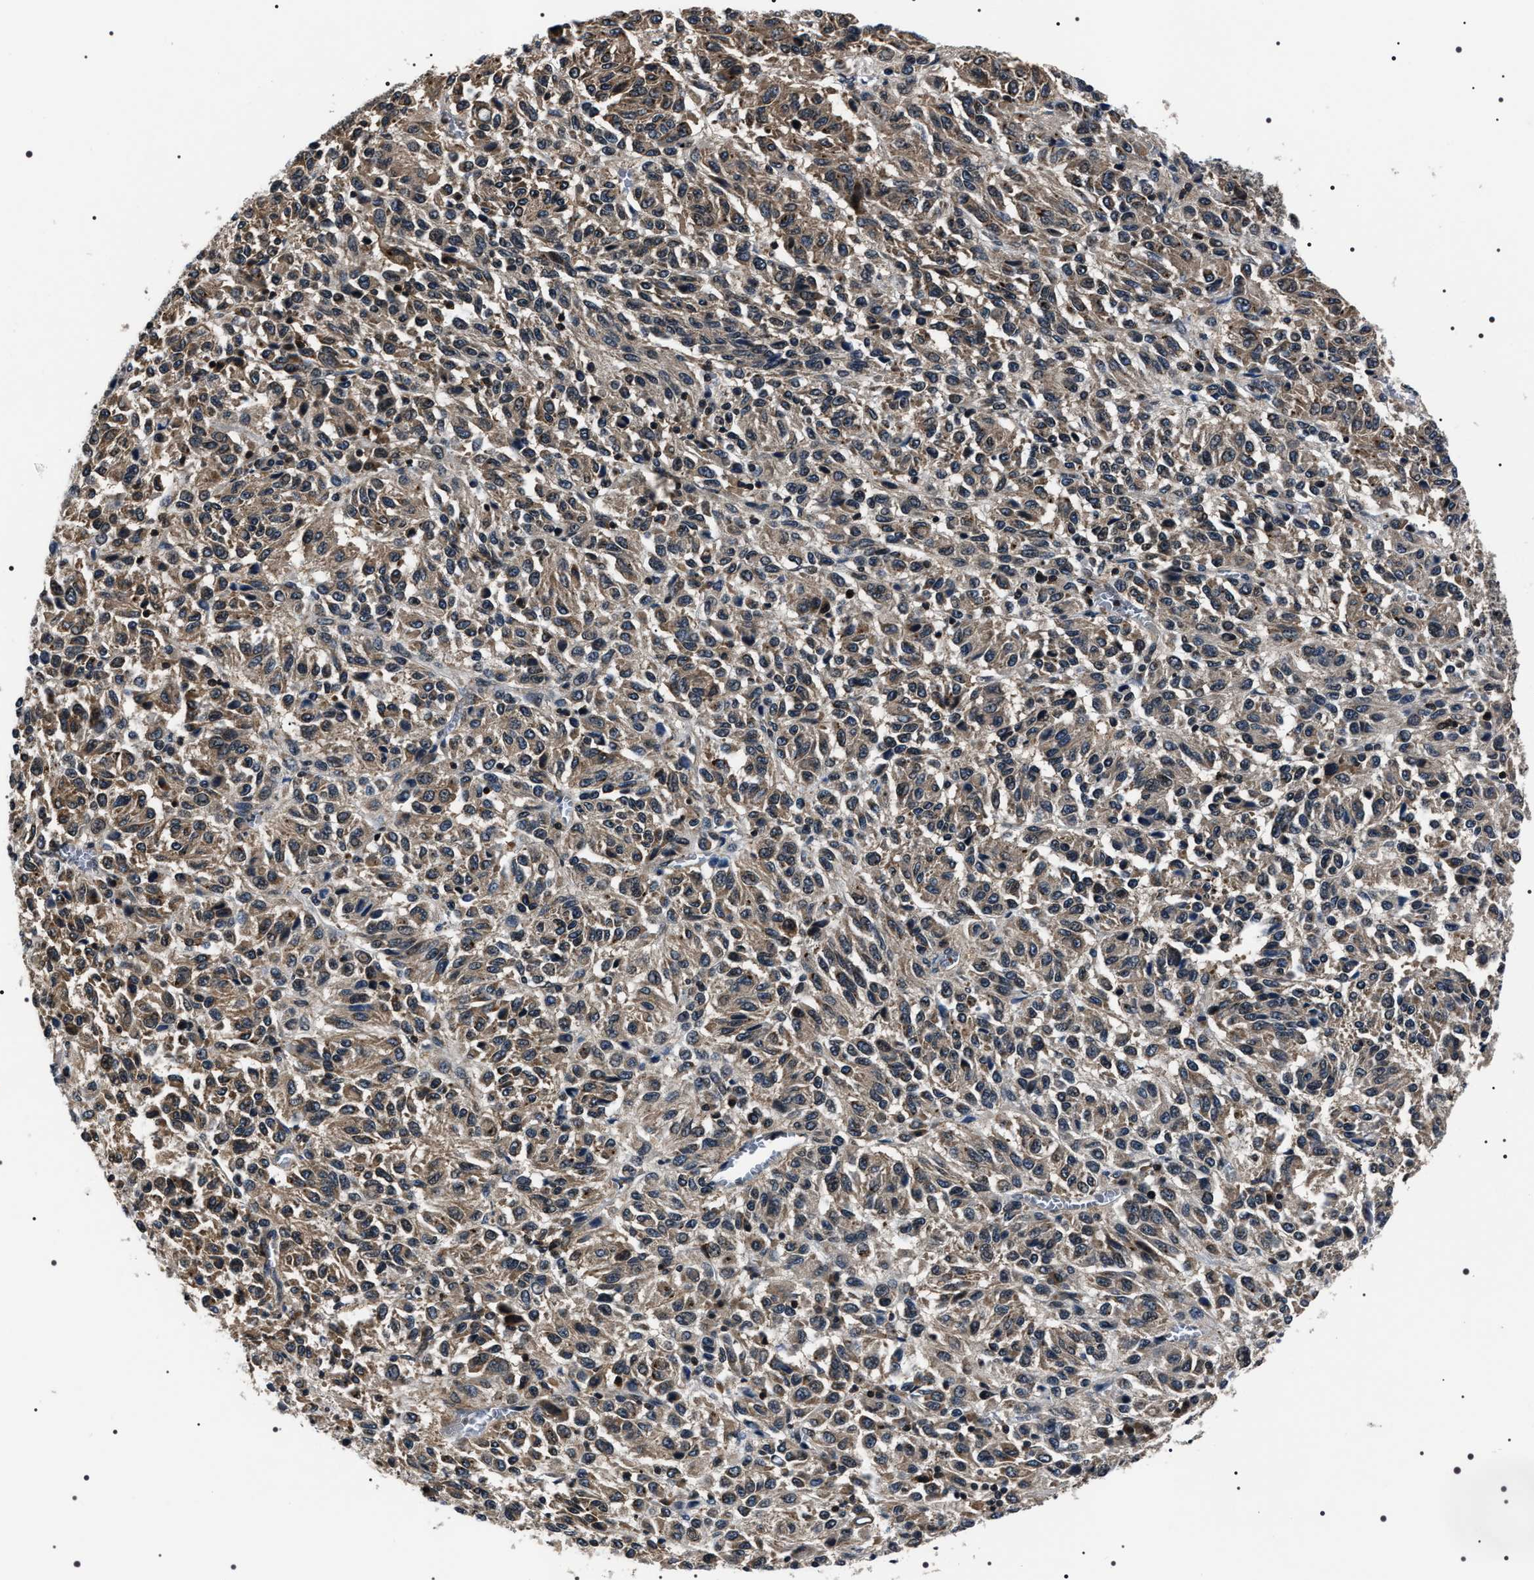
{"staining": {"intensity": "weak", "quantity": ">75%", "location": "cytoplasmic/membranous"}, "tissue": "melanoma", "cell_type": "Tumor cells", "image_type": "cancer", "snomed": [{"axis": "morphology", "description": "Malignant melanoma, Metastatic site"}, {"axis": "topography", "description": "Lung"}], "caption": "Malignant melanoma (metastatic site) was stained to show a protein in brown. There is low levels of weak cytoplasmic/membranous staining in approximately >75% of tumor cells. (DAB (3,3'-diaminobenzidine) IHC, brown staining for protein, blue staining for nuclei).", "gene": "SIPA1", "patient": {"sex": "male", "age": 64}}